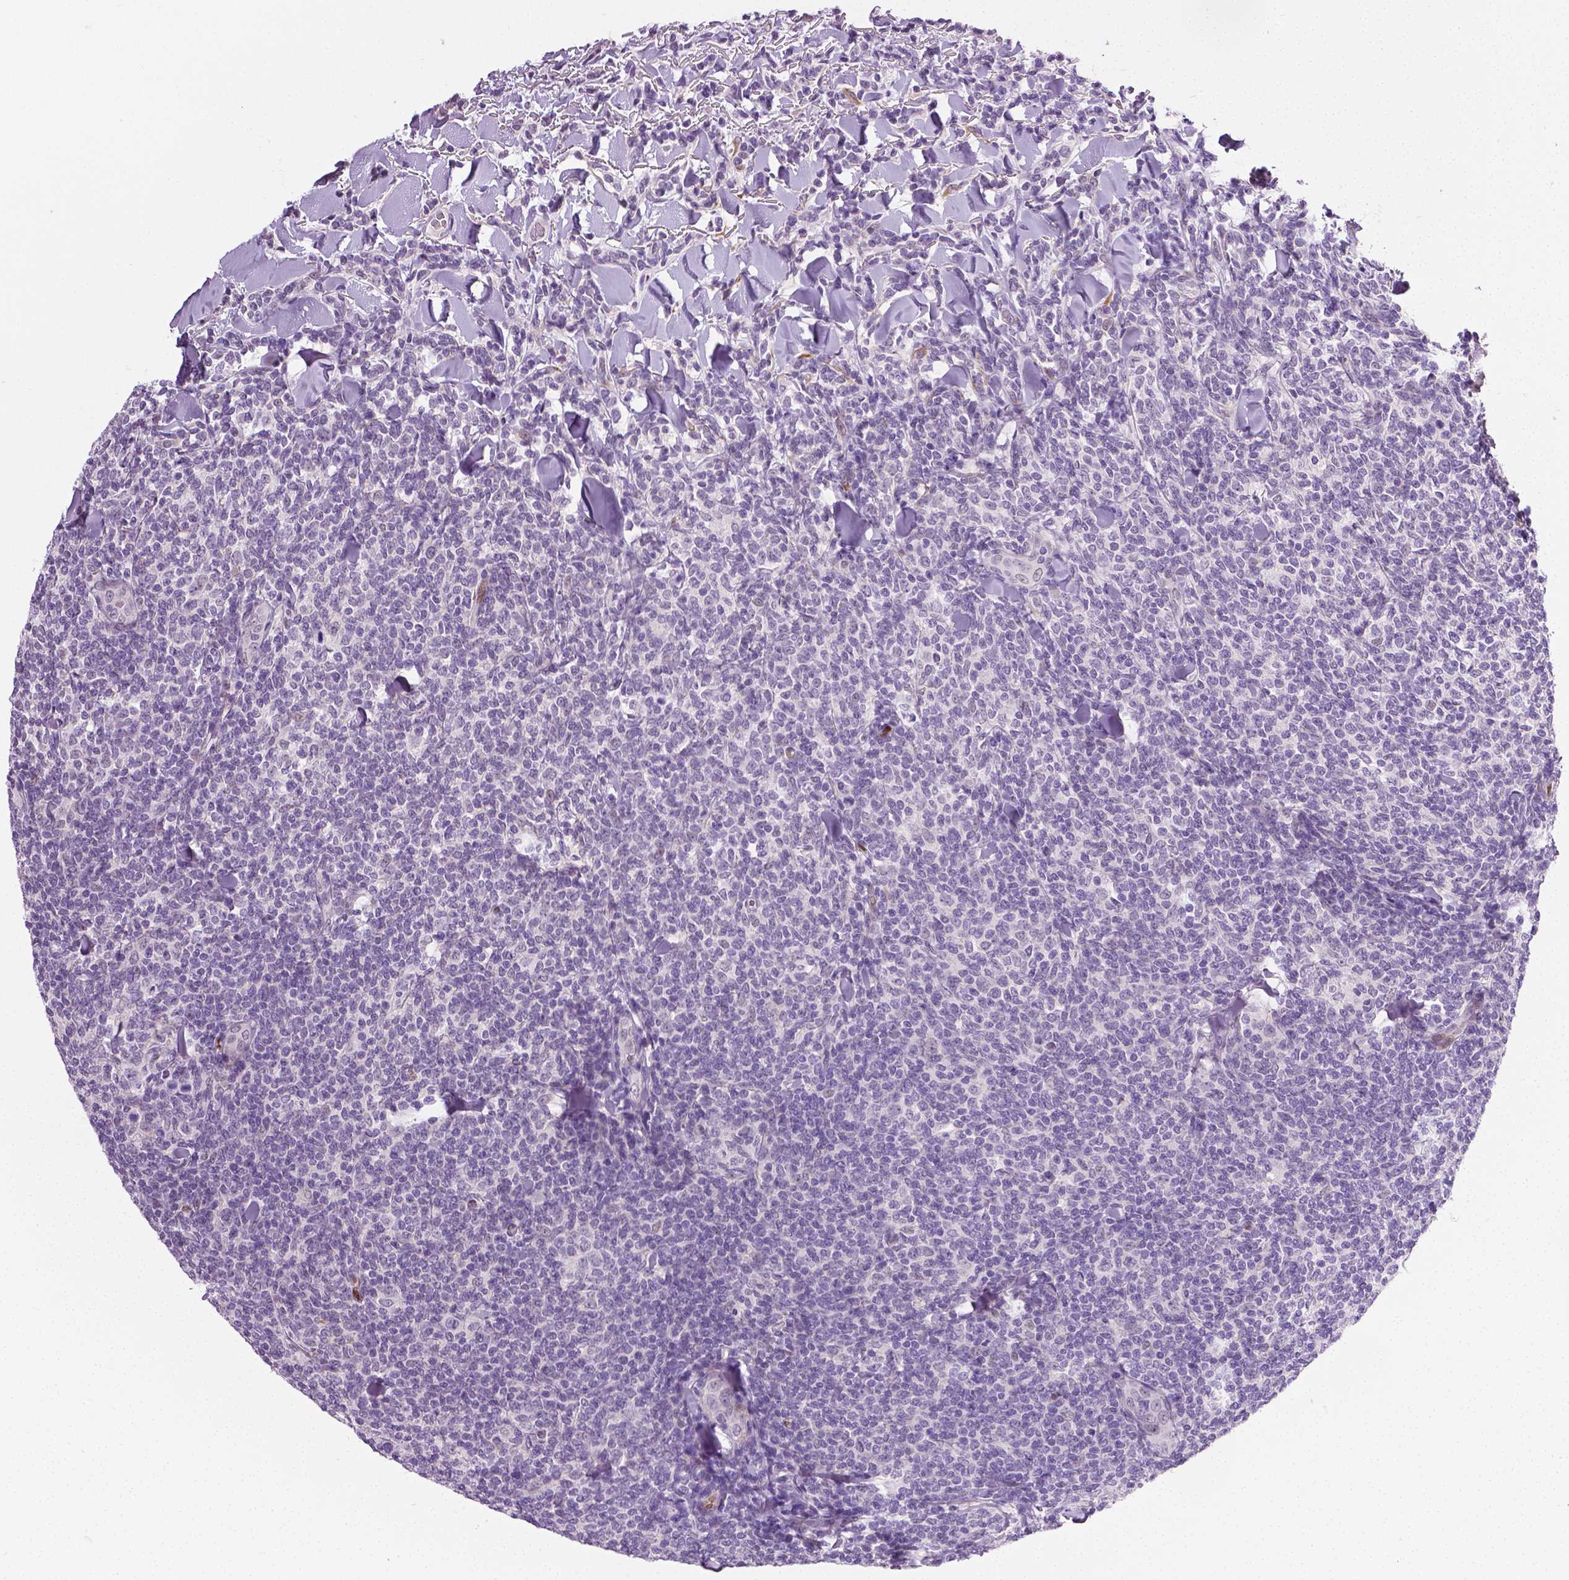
{"staining": {"intensity": "negative", "quantity": "none", "location": "none"}, "tissue": "lymphoma", "cell_type": "Tumor cells", "image_type": "cancer", "snomed": [{"axis": "morphology", "description": "Malignant lymphoma, non-Hodgkin's type, Low grade"}, {"axis": "topography", "description": "Lymph node"}], "caption": "This image is of lymphoma stained with immunohistochemistry (IHC) to label a protein in brown with the nuclei are counter-stained blue. There is no staining in tumor cells.", "gene": "PTGER3", "patient": {"sex": "female", "age": 56}}